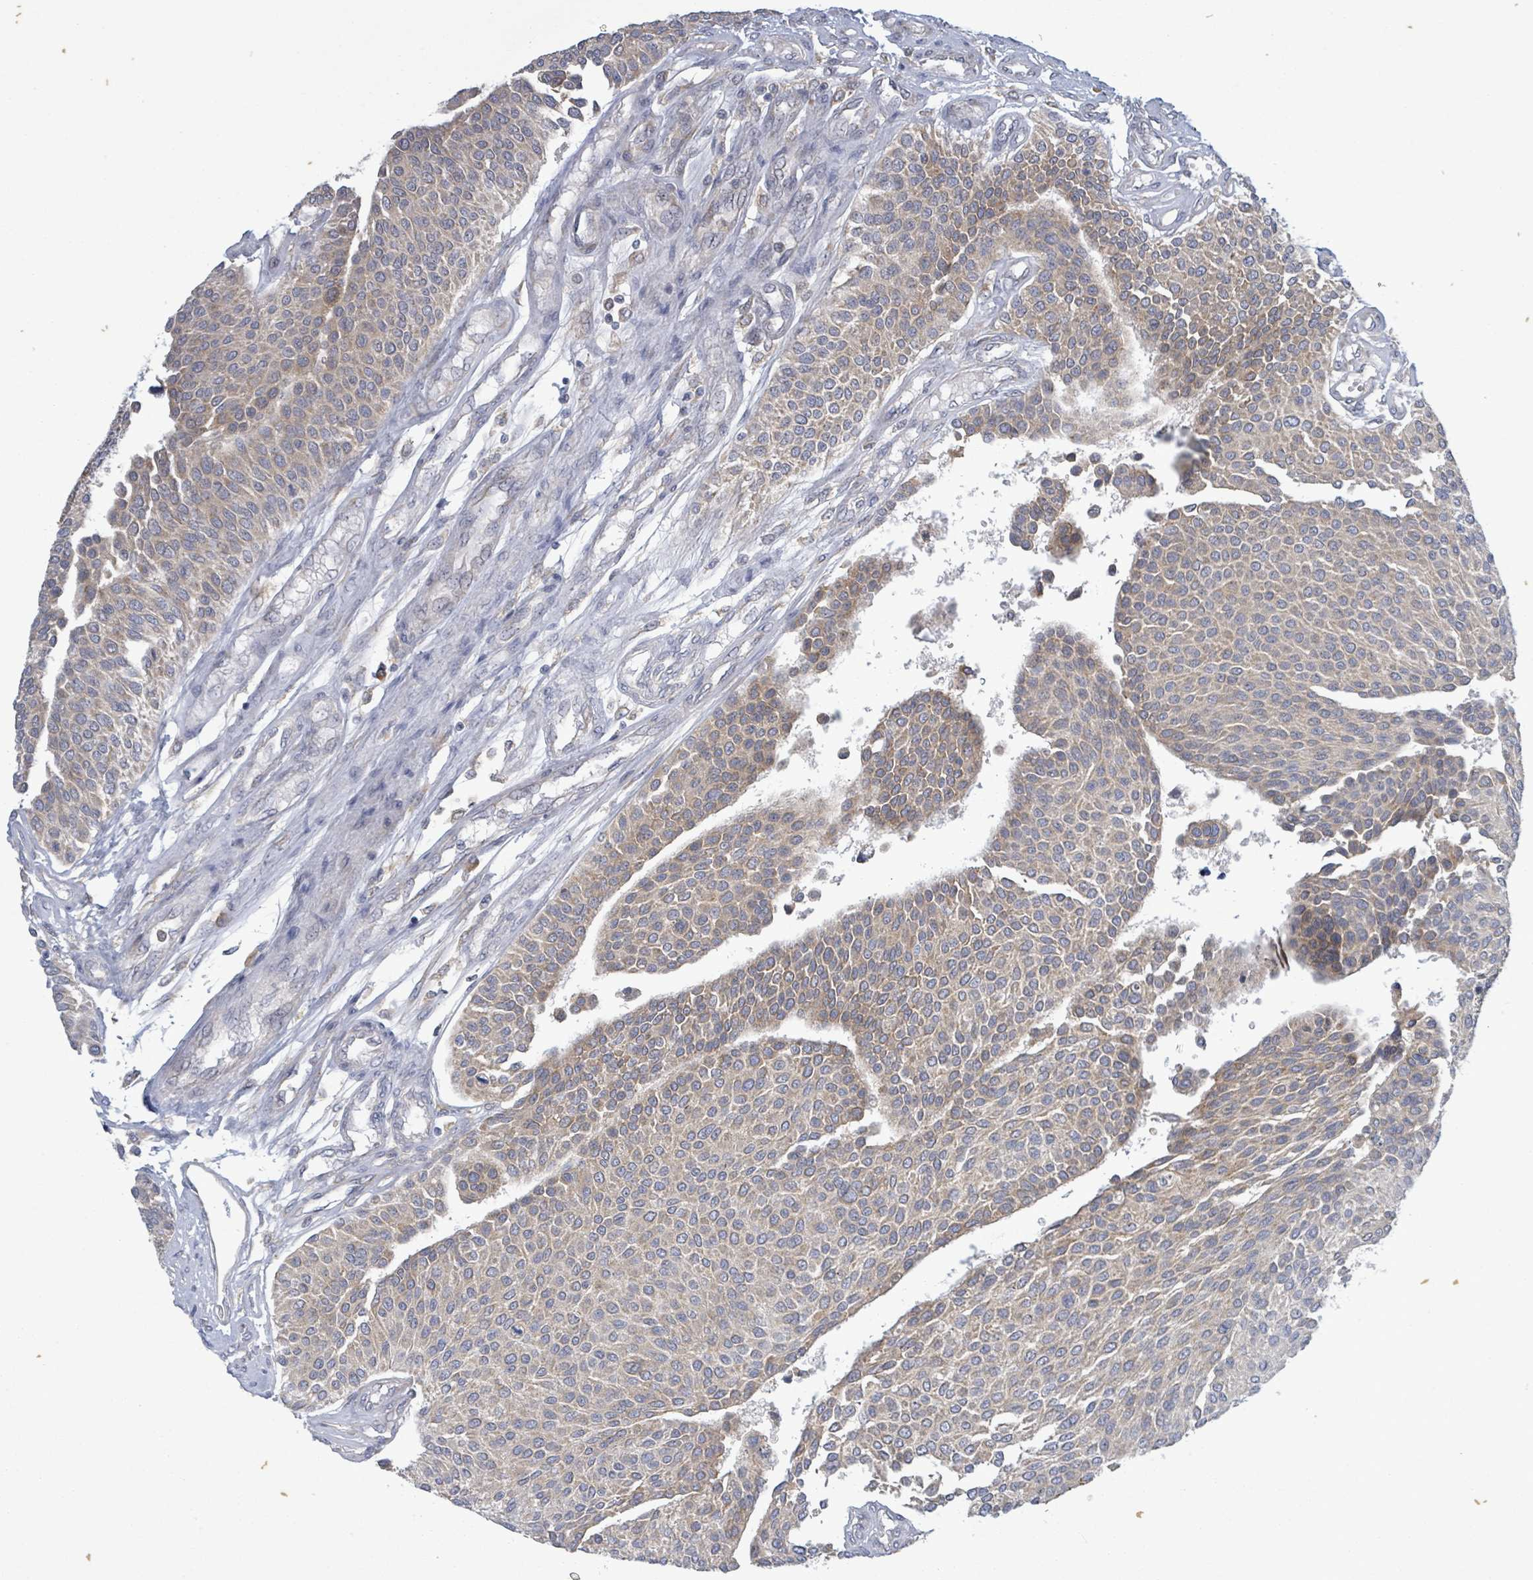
{"staining": {"intensity": "weak", "quantity": "<25%", "location": "cytoplasmic/membranous"}, "tissue": "urothelial cancer", "cell_type": "Tumor cells", "image_type": "cancer", "snomed": [{"axis": "morphology", "description": "Urothelial carcinoma, NOS"}, {"axis": "topography", "description": "Urinary bladder"}], "caption": "Immunohistochemical staining of transitional cell carcinoma demonstrates no significant staining in tumor cells.", "gene": "ATP13A1", "patient": {"sex": "male", "age": 55}}